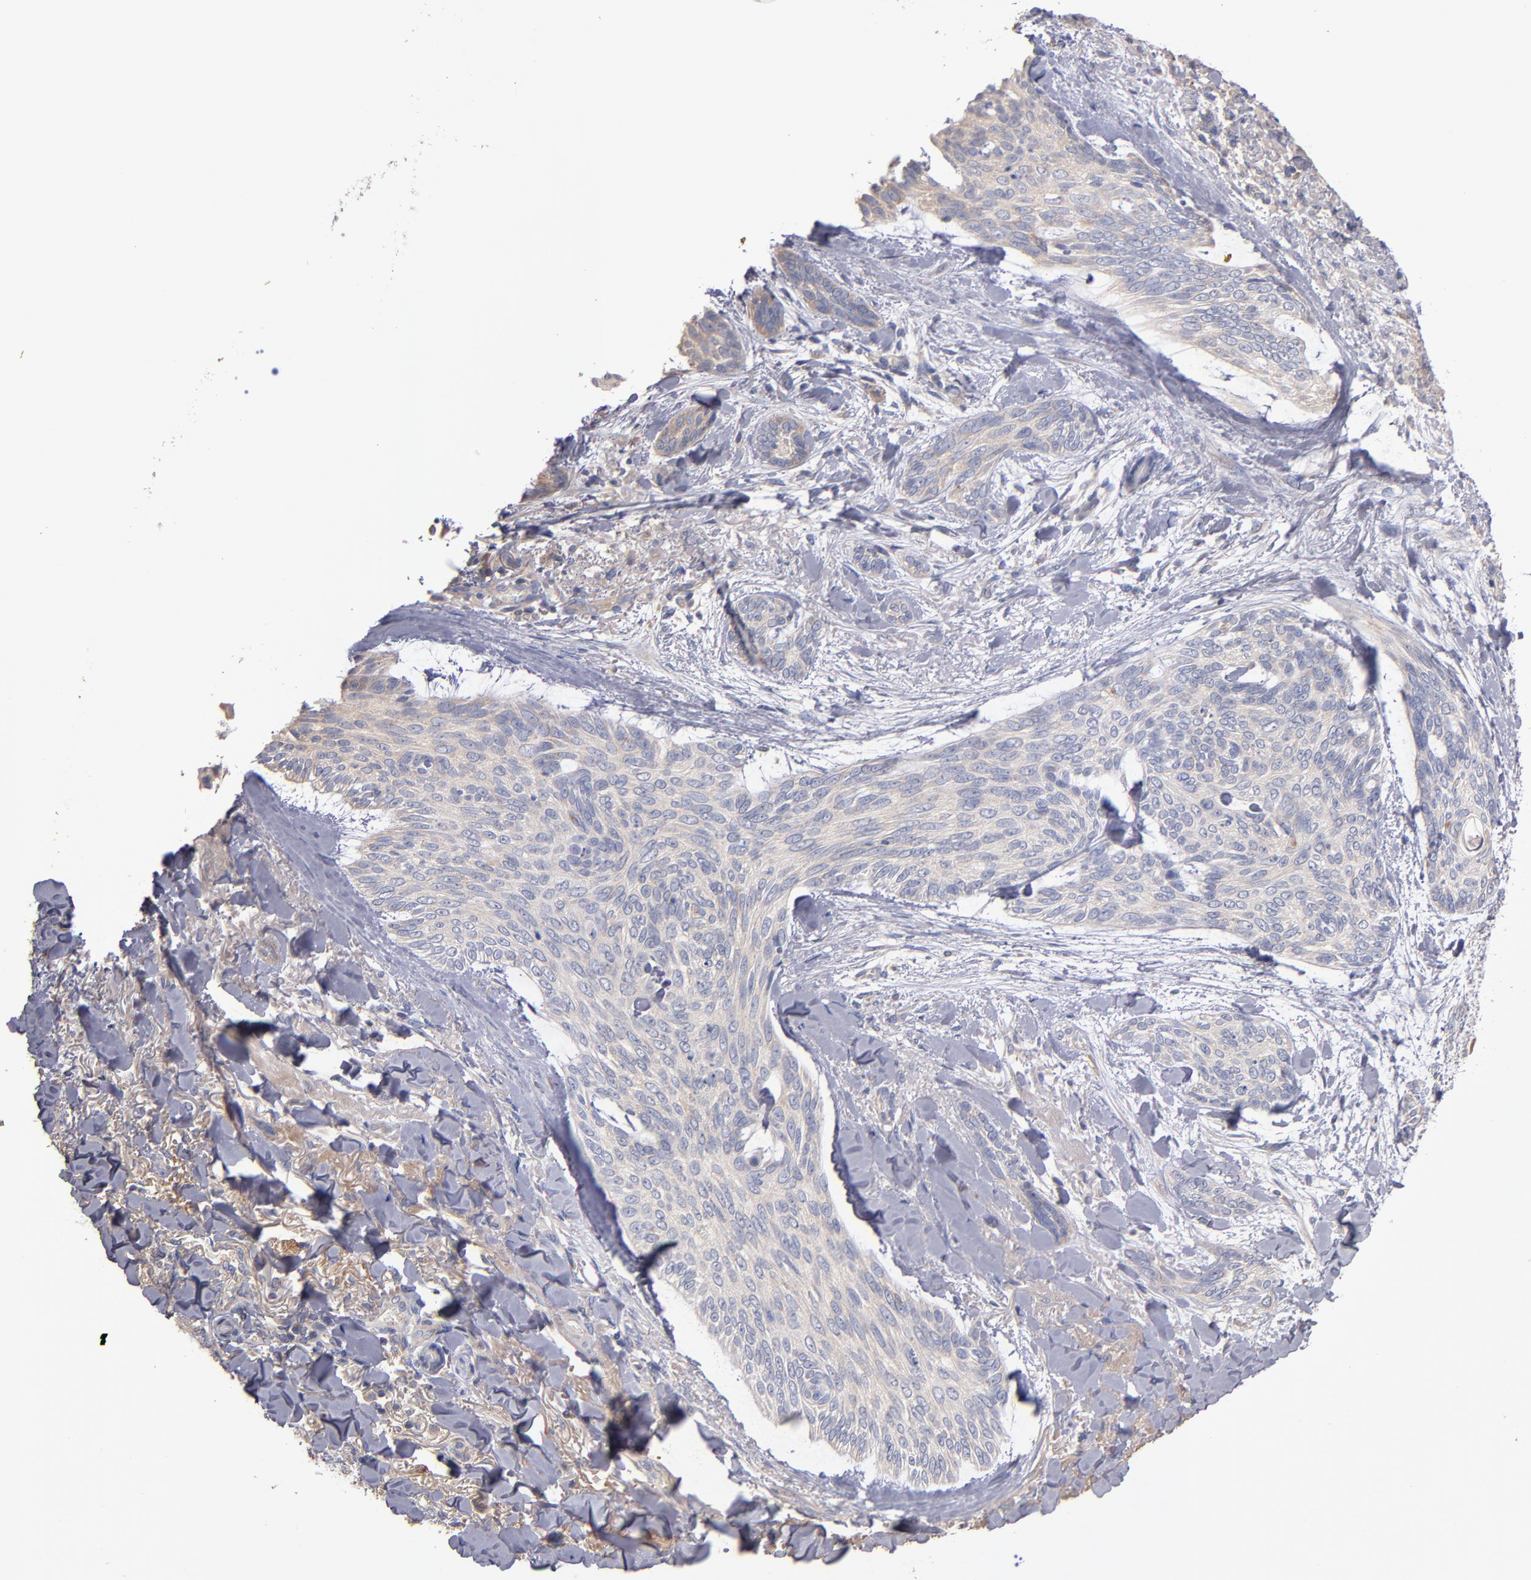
{"staining": {"intensity": "weak", "quantity": "25%-75%", "location": "cytoplasmic/membranous"}, "tissue": "skin cancer", "cell_type": "Tumor cells", "image_type": "cancer", "snomed": [{"axis": "morphology", "description": "Normal tissue, NOS"}, {"axis": "morphology", "description": "Basal cell carcinoma"}, {"axis": "topography", "description": "Skin"}], "caption": "This image displays immunohistochemistry staining of basal cell carcinoma (skin), with low weak cytoplasmic/membranous staining in approximately 25%-75% of tumor cells.", "gene": "DACT1", "patient": {"sex": "female", "age": 71}}